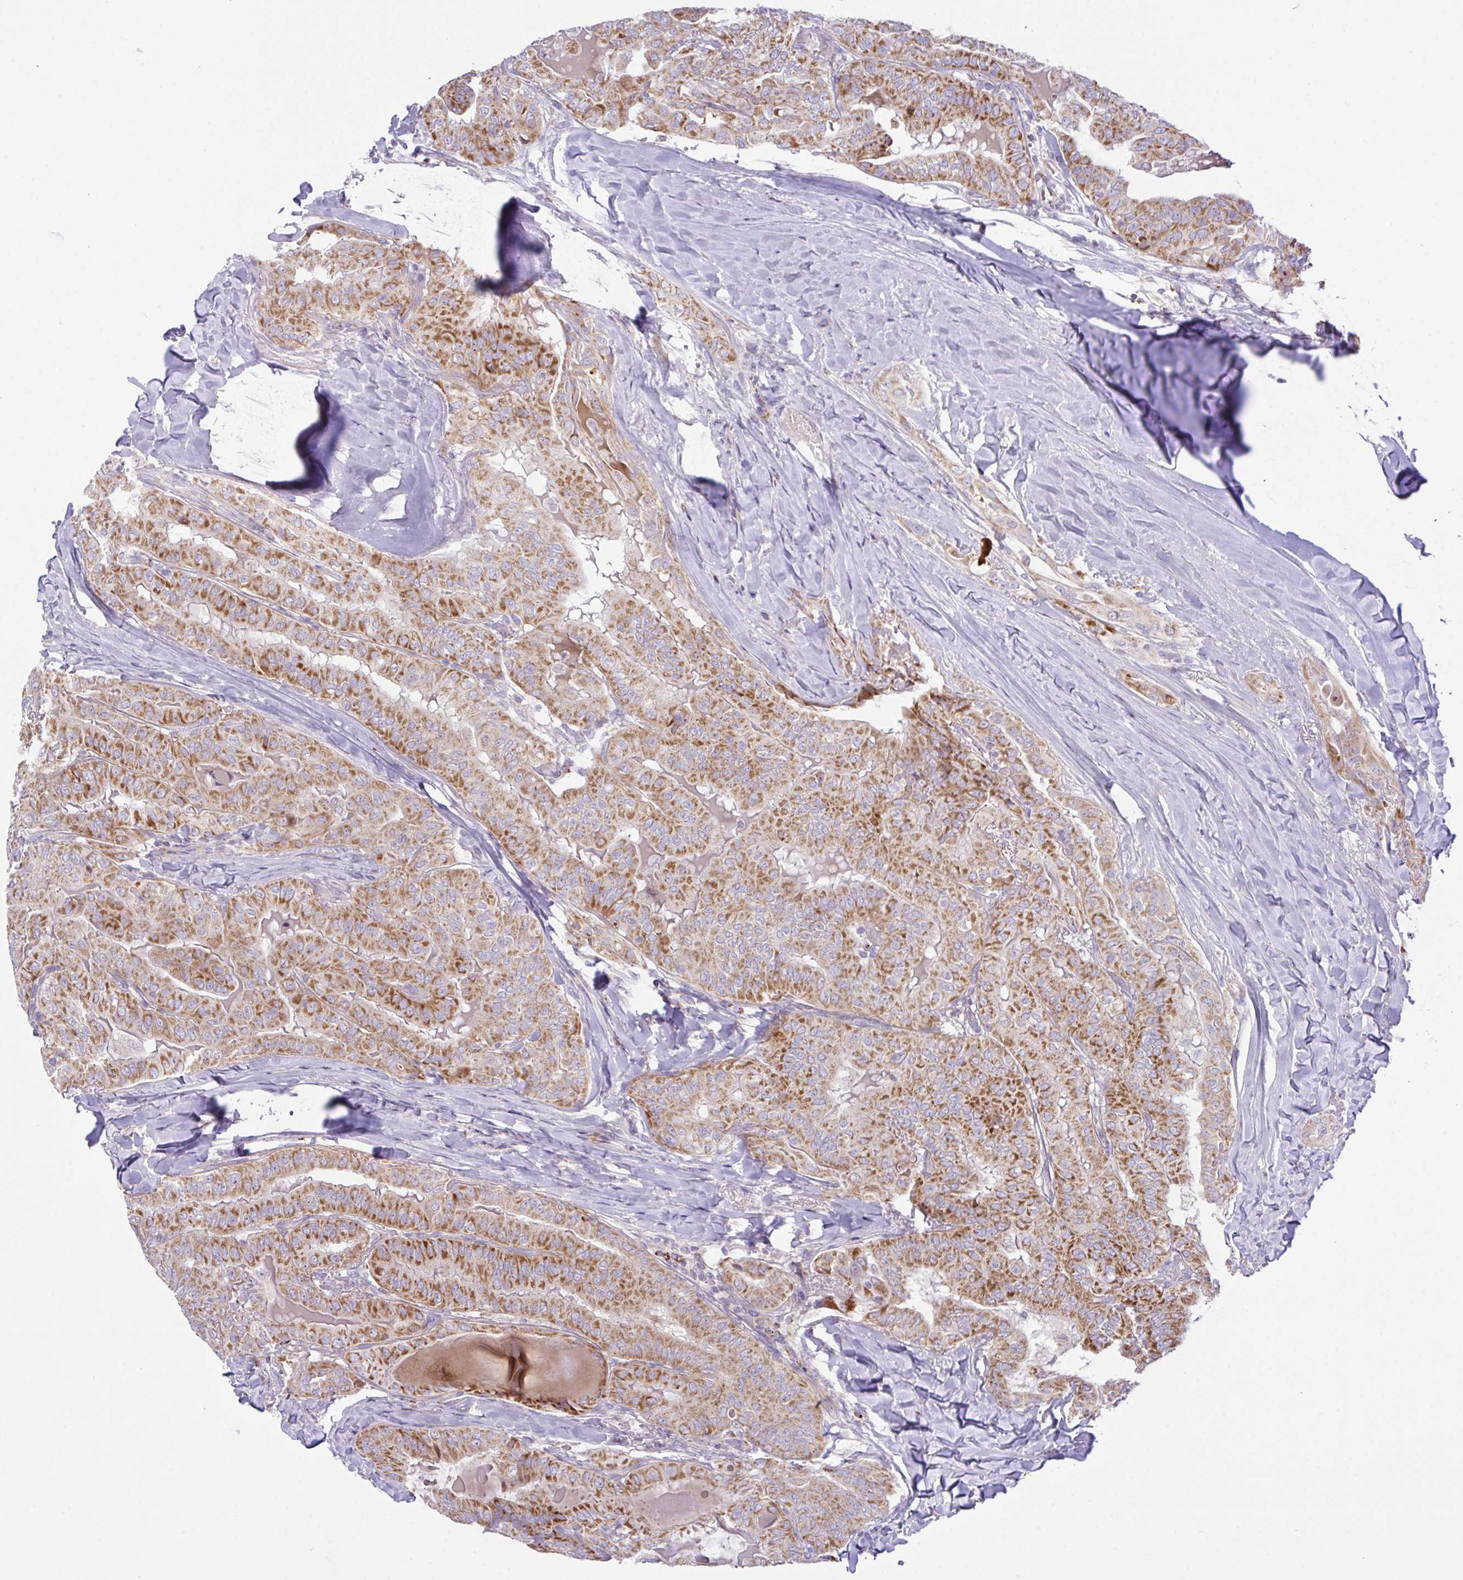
{"staining": {"intensity": "strong", "quantity": ">75%", "location": "cytoplasmic/membranous"}, "tissue": "thyroid cancer", "cell_type": "Tumor cells", "image_type": "cancer", "snomed": [{"axis": "morphology", "description": "Papillary adenocarcinoma, NOS"}, {"axis": "topography", "description": "Thyroid gland"}], "caption": "Protein expression analysis of human papillary adenocarcinoma (thyroid) reveals strong cytoplasmic/membranous expression in approximately >75% of tumor cells. Using DAB (3,3'-diaminobenzidine) (brown) and hematoxylin (blue) stains, captured at high magnification using brightfield microscopy.", "gene": "CHDH", "patient": {"sex": "female", "age": 68}}